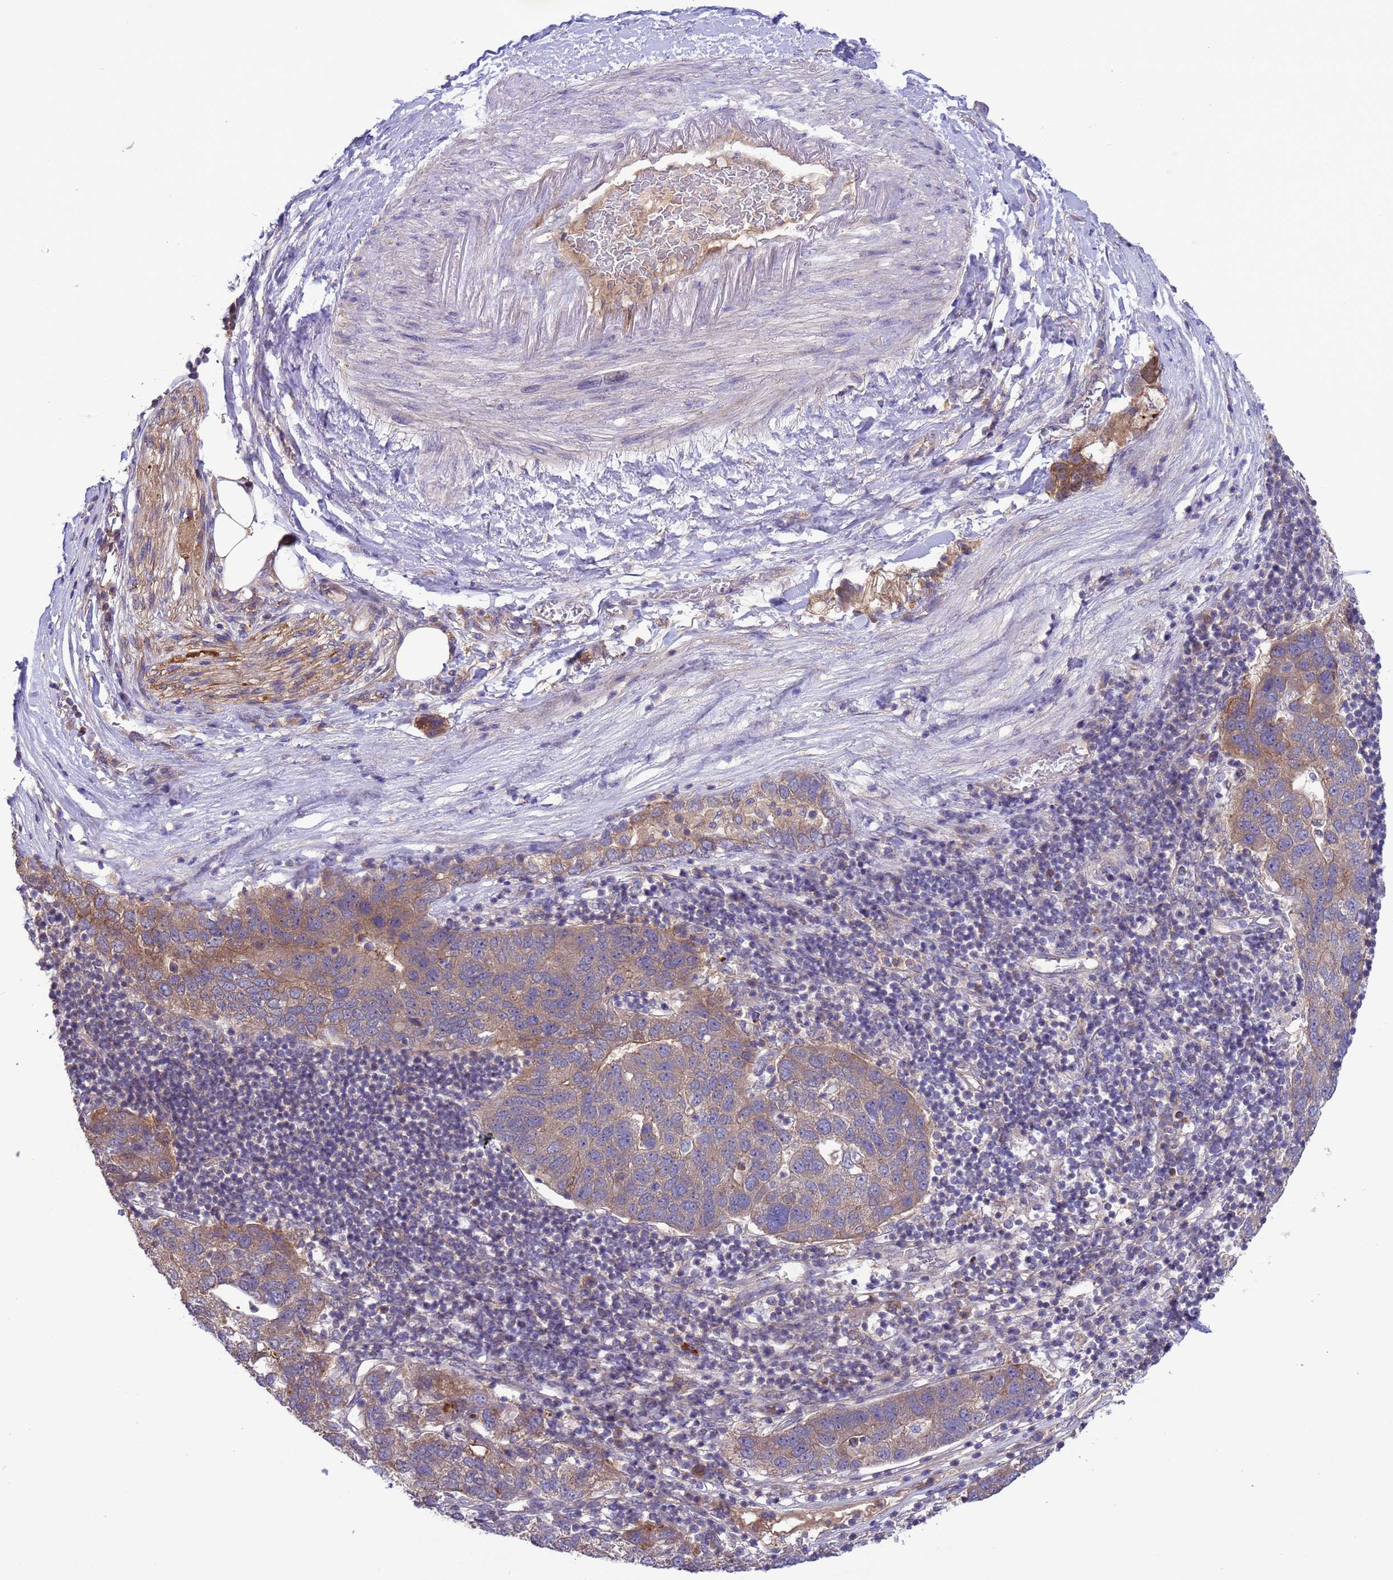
{"staining": {"intensity": "weak", "quantity": "25%-75%", "location": "cytoplasmic/membranous"}, "tissue": "pancreatic cancer", "cell_type": "Tumor cells", "image_type": "cancer", "snomed": [{"axis": "morphology", "description": "Adenocarcinoma, NOS"}, {"axis": "topography", "description": "Pancreas"}], "caption": "Brown immunohistochemical staining in human pancreatic cancer (adenocarcinoma) demonstrates weak cytoplasmic/membranous expression in approximately 25%-75% of tumor cells.", "gene": "GJA10", "patient": {"sex": "female", "age": 61}}